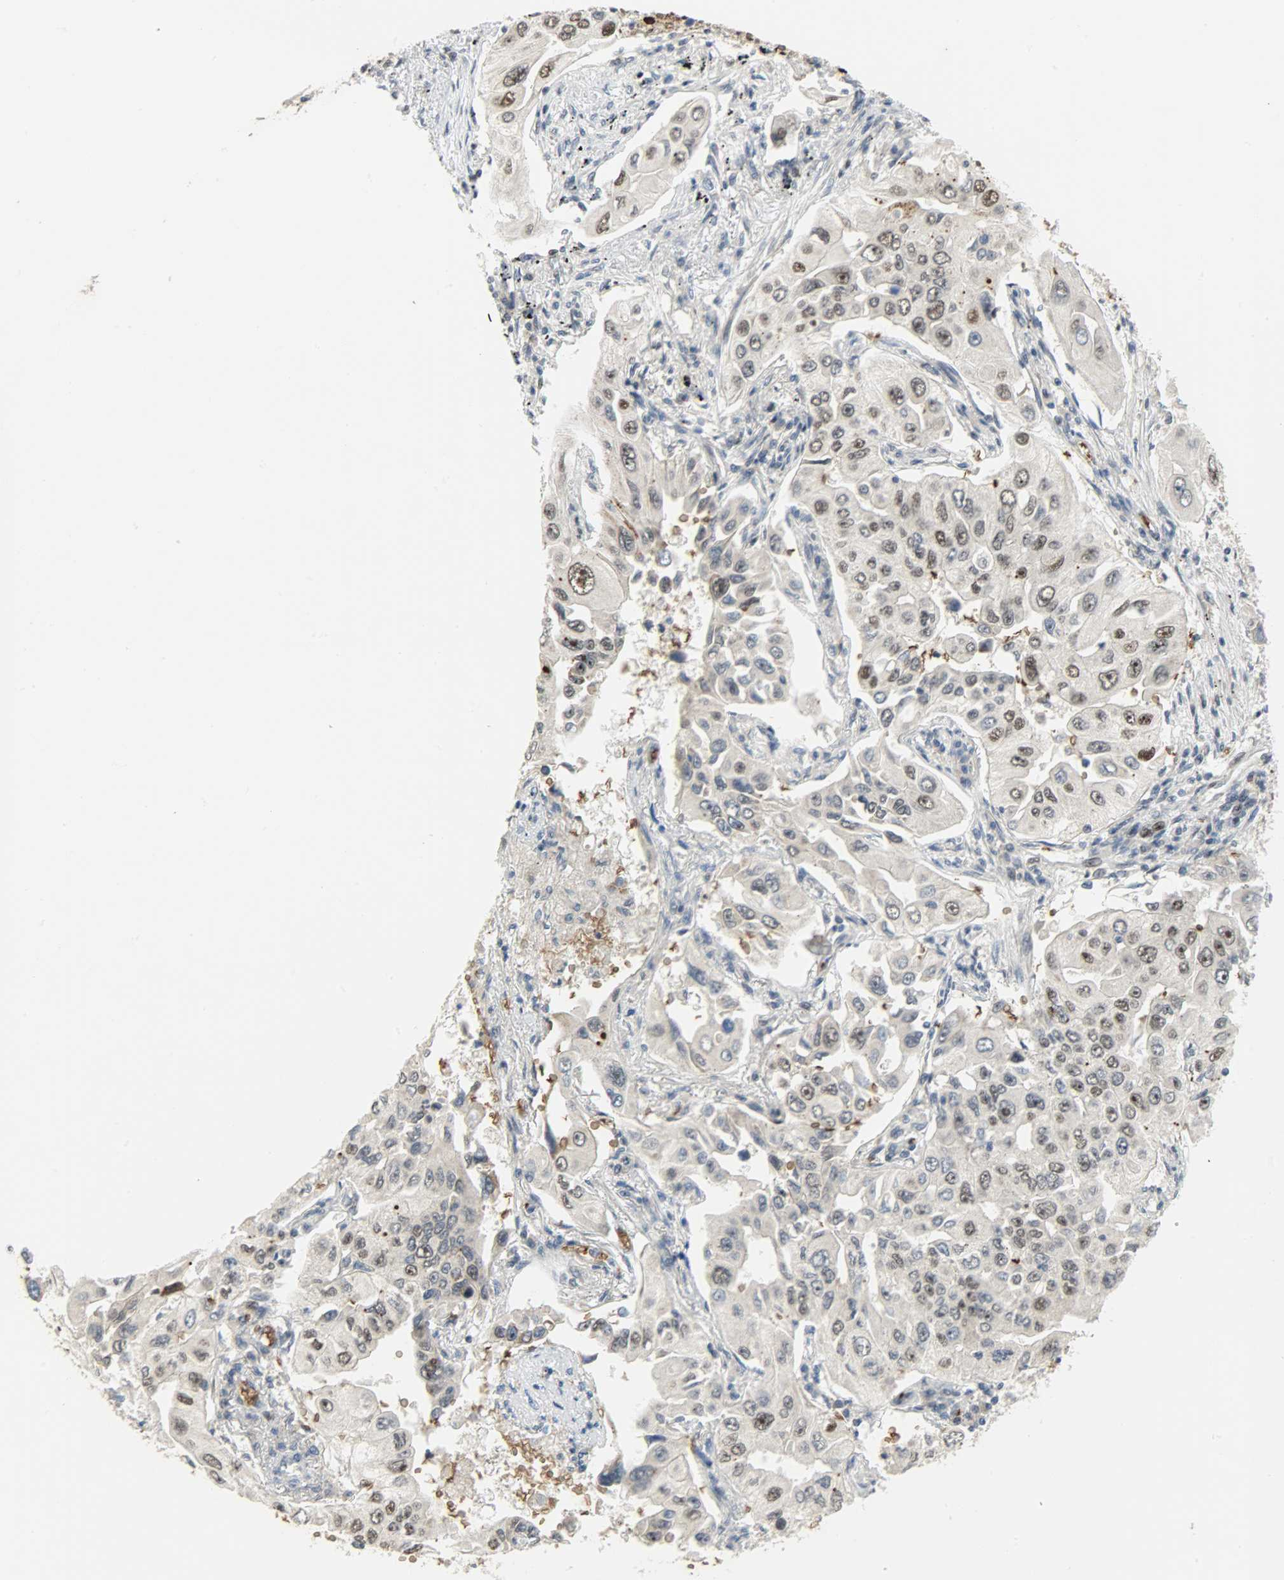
{"staining": {"intensity": "moderate", "quantity": "25%-75%", "location": "nuclear"}, "tissue": "lung cancer", "cell_type": "Tumor cells", "image_type": "cancer", "snomed": [{"axis": "morphology", "description": "Adenocarcinoma, NOS"}, {"axis": "topography", "description": "Lung"}], "caption": "A brown stain highlights moderate nuclear staining of a protein in human lung adenocarcinoma tumor cells. (DAB (3,3'-diaminobenzidine) IHC, brown staining for protein, blue staining for nuclei).", "gene": "SNAI1", "patient": {"sex": "male", "age": 84}}